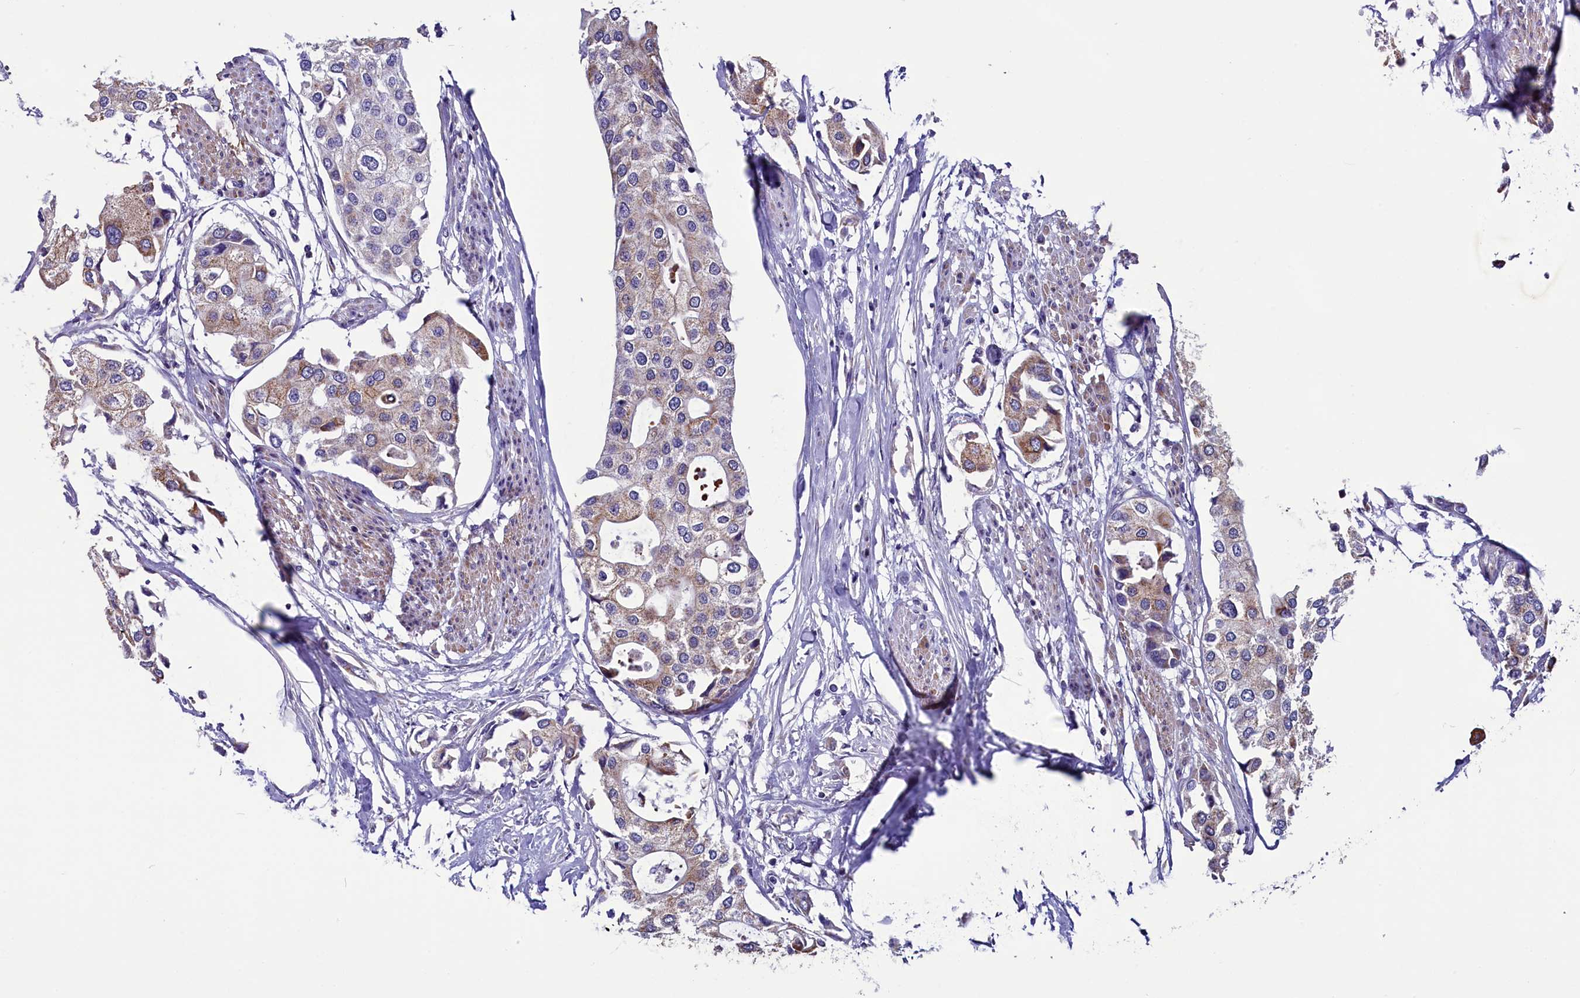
{"staining": {"intensity": "weak", "quantity": "25%-75%", "location": "cytoplasmic/membranous"}, "tissue": "urothelial cancer", "cell_type": "Tumor cells", "image_type": "cancer", "snomed": [{"axis": "morphology", "description": "Urothelial carcinoma, High grade"}, {"axis": "topography", "description": "Urinary bladder"}], "caption": "High-magnification brightfield microscopy of high-grade urothelial carcinoma stained with DAB (3,3'-diaminobenzidine) (brown) and counterstained with hematoxylin (blue). tumor cells exhibit weak cytoplasmic/membranous positivity is appreciated in about25%-75% of cells.", "gene": "SCD5", "patient": {"sex": "male", "age": 64}}